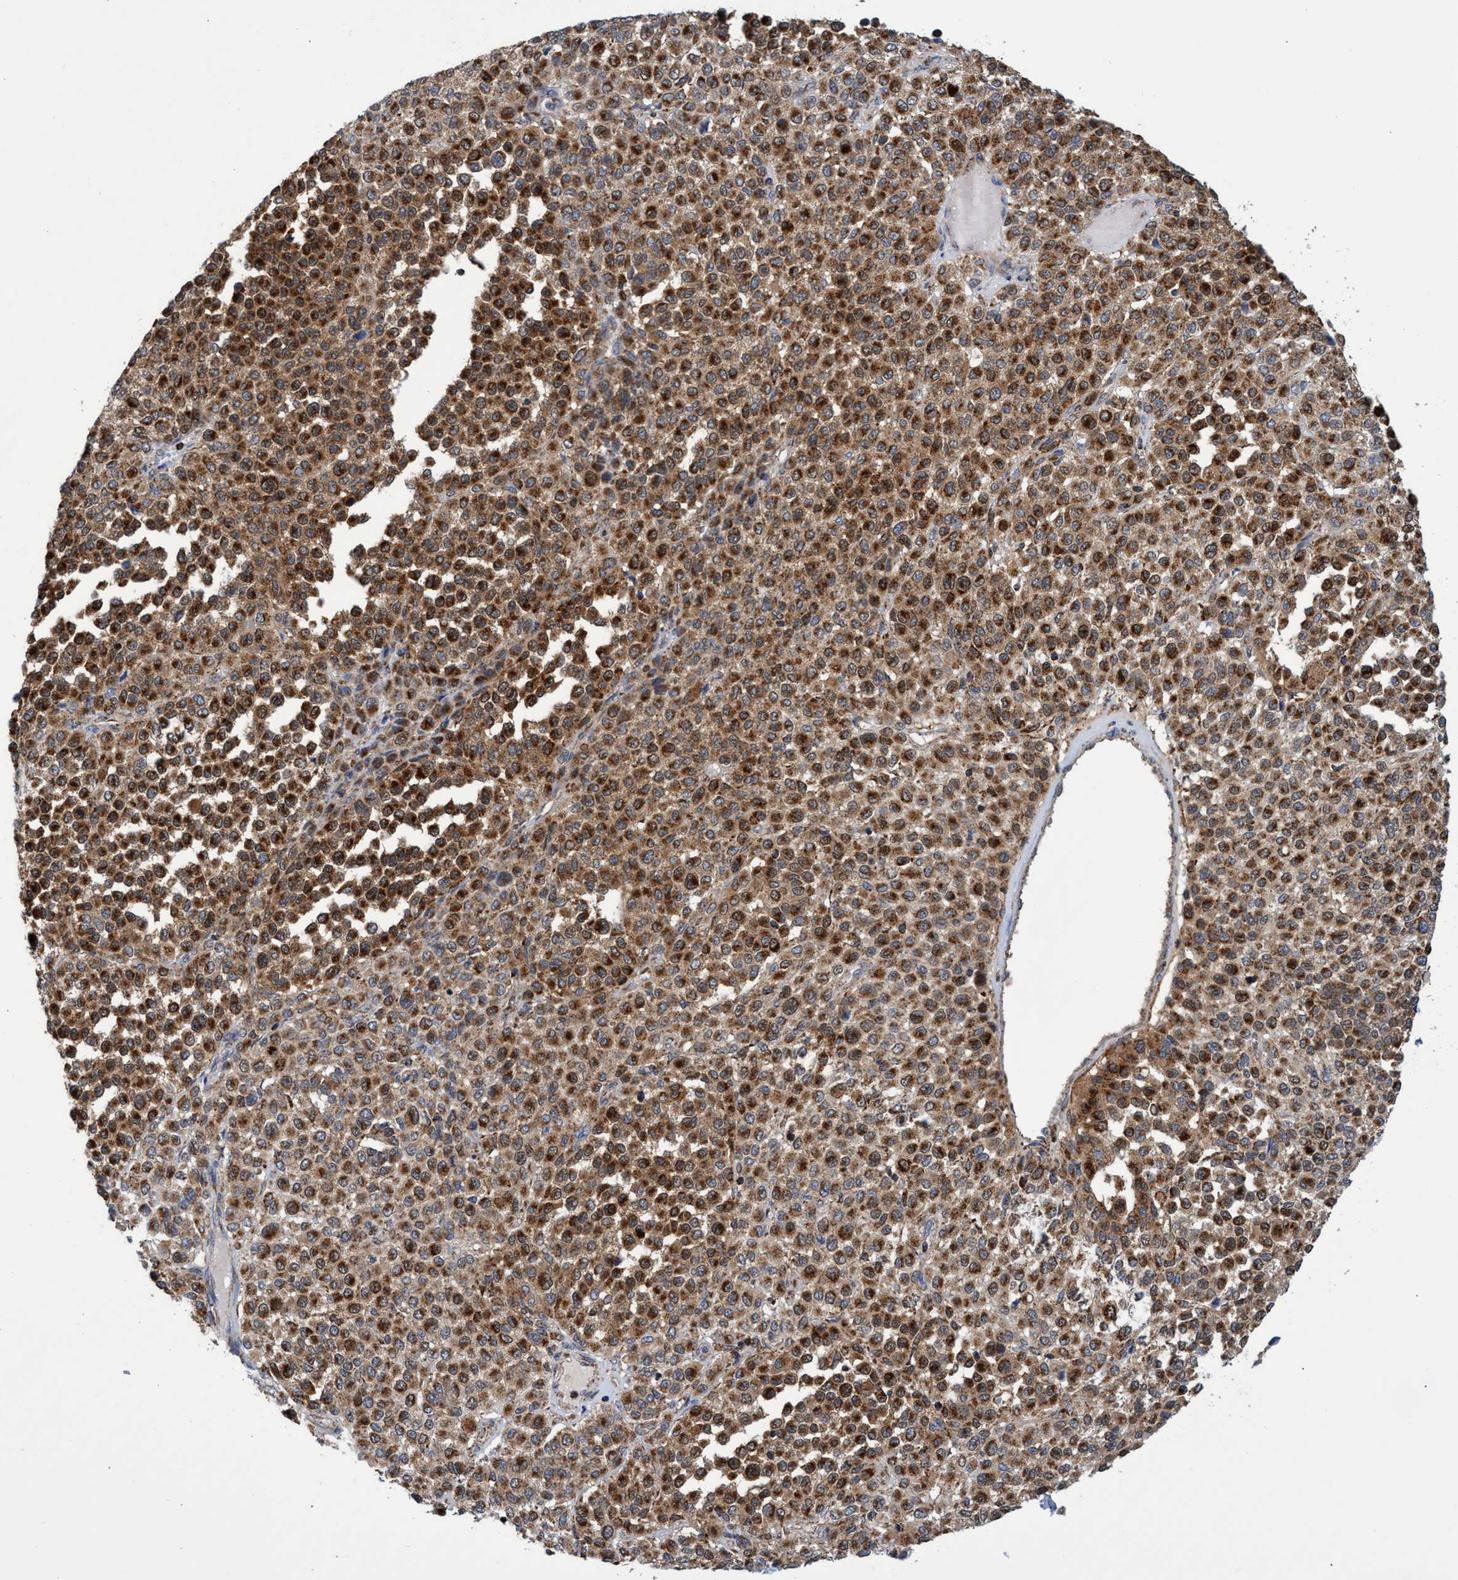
{"staining": {"intensity": "moderate", "quantity": ">75%", "location": "cytoplasmic/membranous"}, "tissue": "melanoma", "cell_type": "Tumor cells", "image_type": "cancer", "snomed": [{"axis": "morphology", "description": "Malignant melanoma, Metastatic site"}, {"axis": "topography", "description": "Pancreas"}], "caption": "Immunohistochemistry staining of melanoma, which demonstrates medium levels of moderate cytoplasmic/membranous positivity in about >75% of tumor cells indicating moderate cytoplasmic/membranous protein positivity. The staining was performed using DAB (brown) for protein detection and nuclei were counterstained in hematoxylin (blue).", "gene": "CRYZ", "patient": {"sex": "female", "age": 30}}